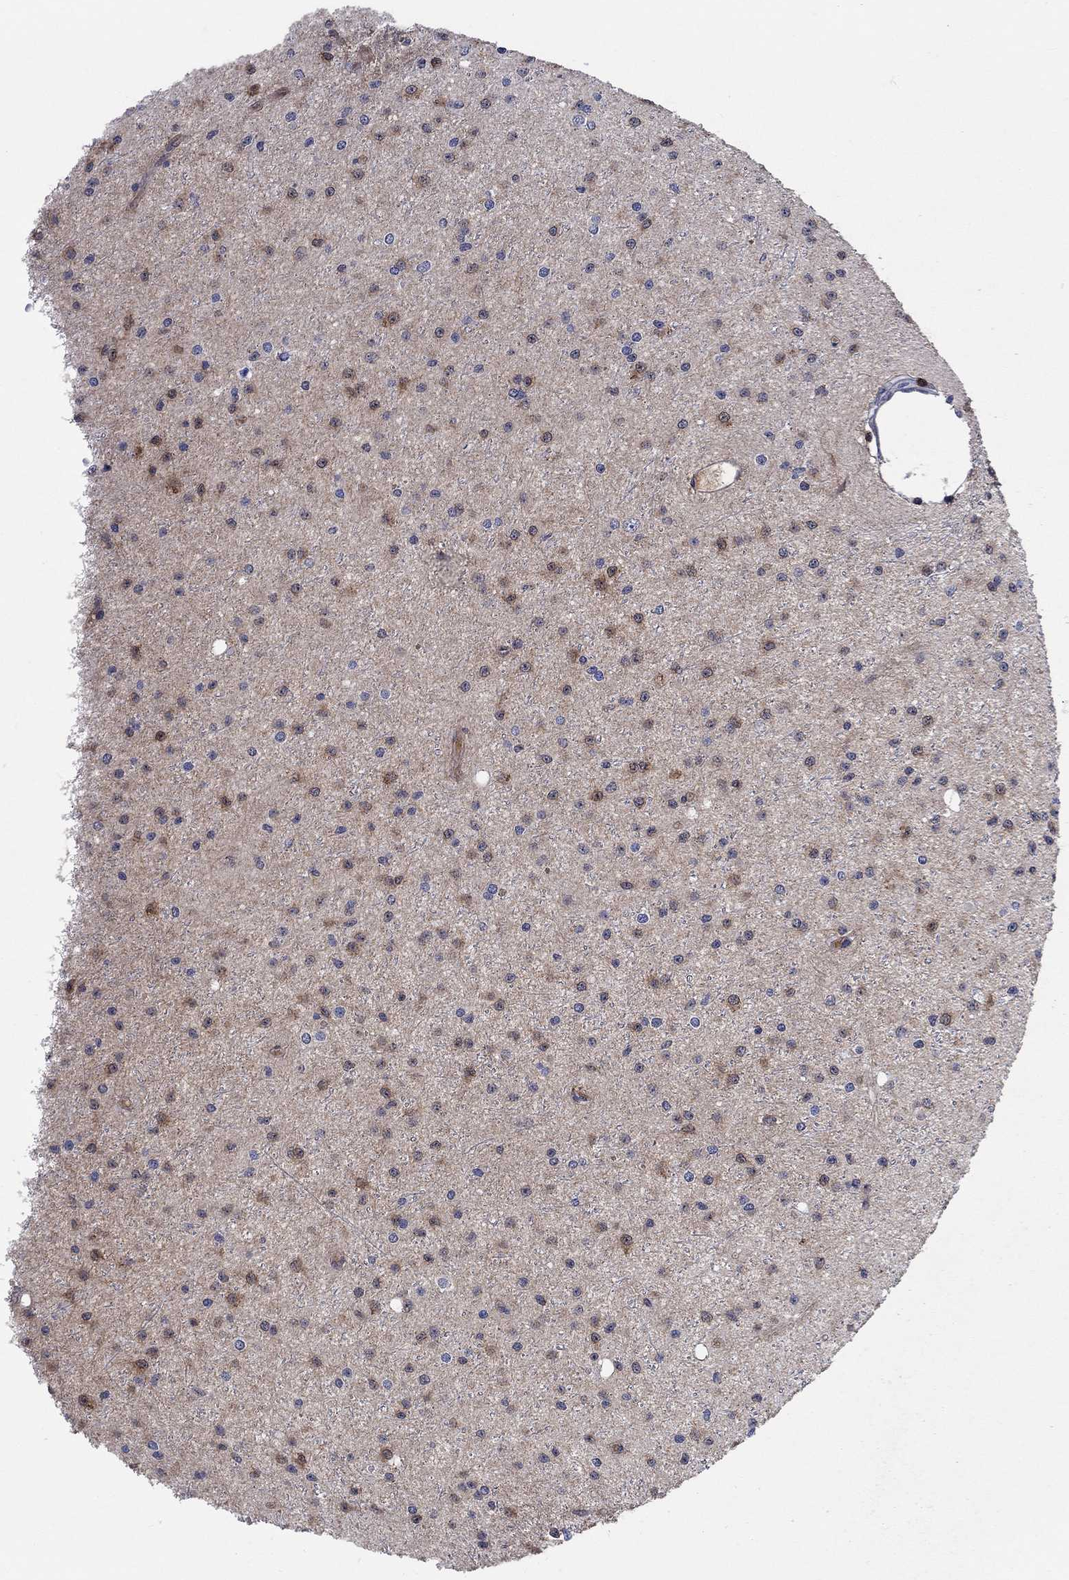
{"staining": {"intensity": "weak", "quantity": "<25%", "location": "cytoplasmic/membranous"}, "tissue": "glioma", "cell_type": "Tumor cells", "image_type": "cancer", "snomed": [{"axis": "morphology", "description": "Glioma, malignant, Low grade"}, {"axis": "topography", "description": "Brain"}], "caption": "Immunohistochemistry photomicrograph of neoplastic tissue: human glioma stained with DAB demonstrates no significant protein expression in tumor cells.", "gene": "AGFG2", "patient": {"sex": "male", "age": 27}}